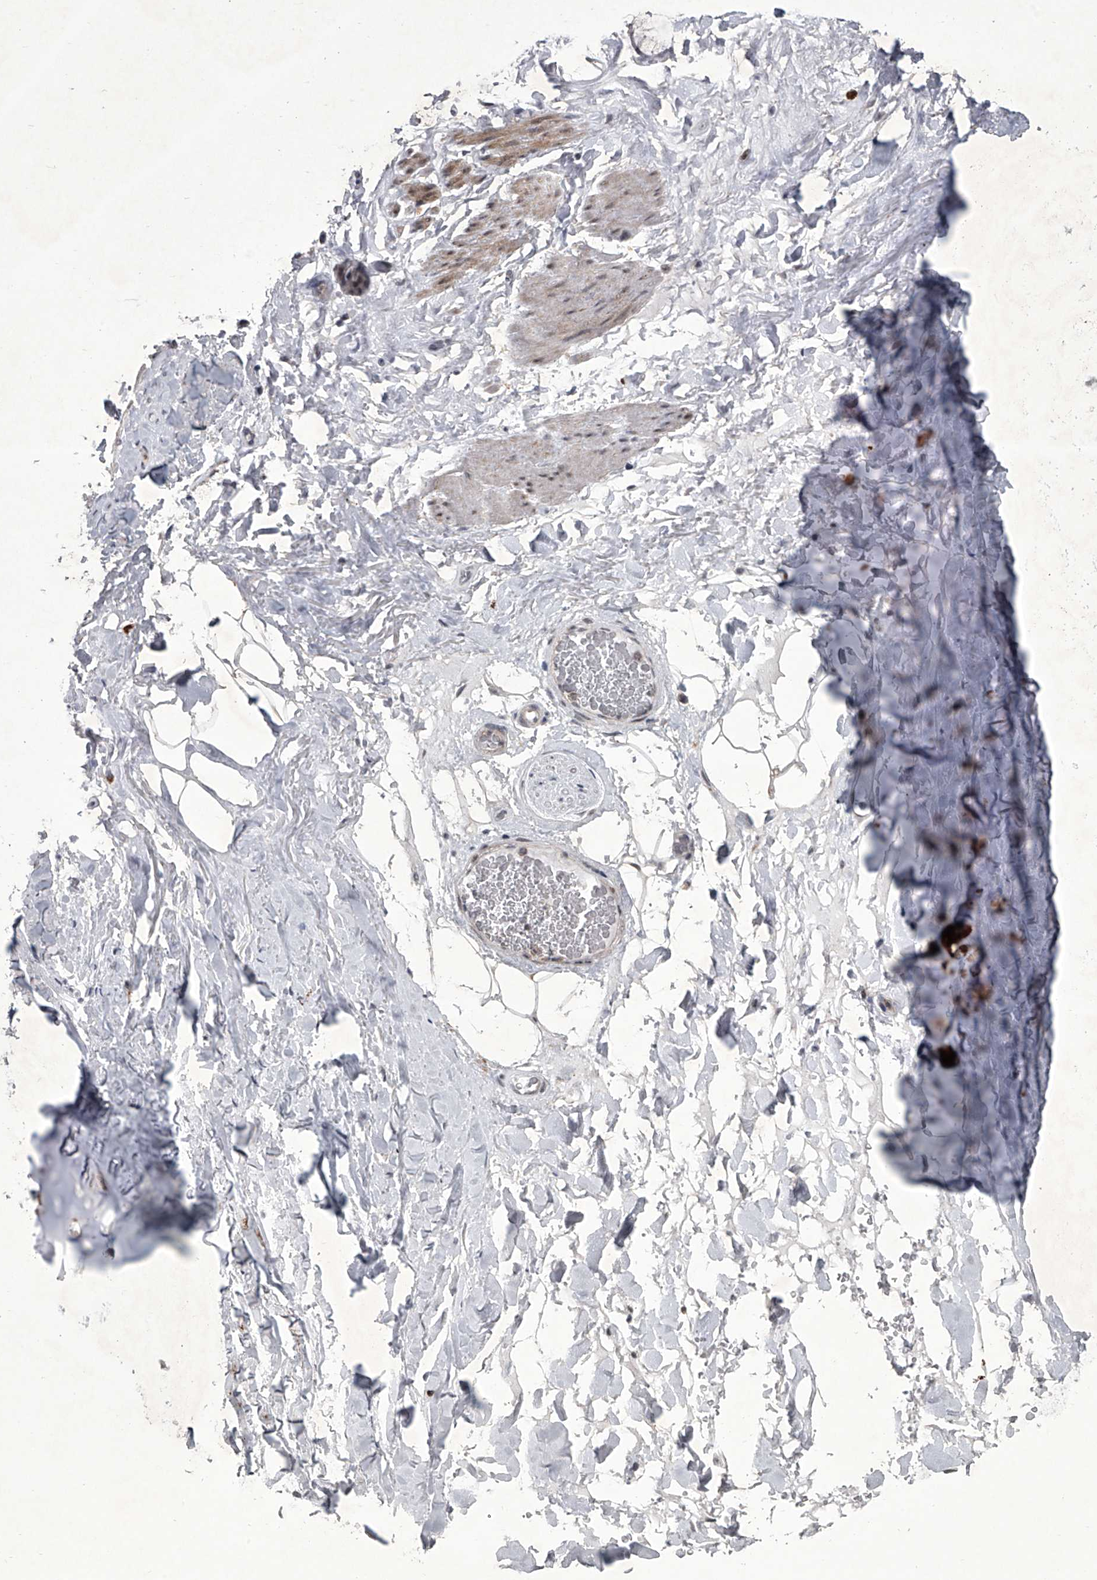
{"staining": {"intensity": "negative", "quantity": "none", "location": "none"}, "tissue": "adipose tissue", "cell_type": "Adipocytes", "image_type": "normal", "snomed": [{"axis": "morphology", "description": "Normal tissue, NOS"}, {"axis": "topography", "description": "Cartilage tissue"}], "caption": "IHC photomicrograph of unremarkable adipose tissue: human adipose tissue stained with DAB demonstrates no significant protein expression in adipocytes.", "gene": "MLLT1", "patient": {"sex": "female", "age": 63}}